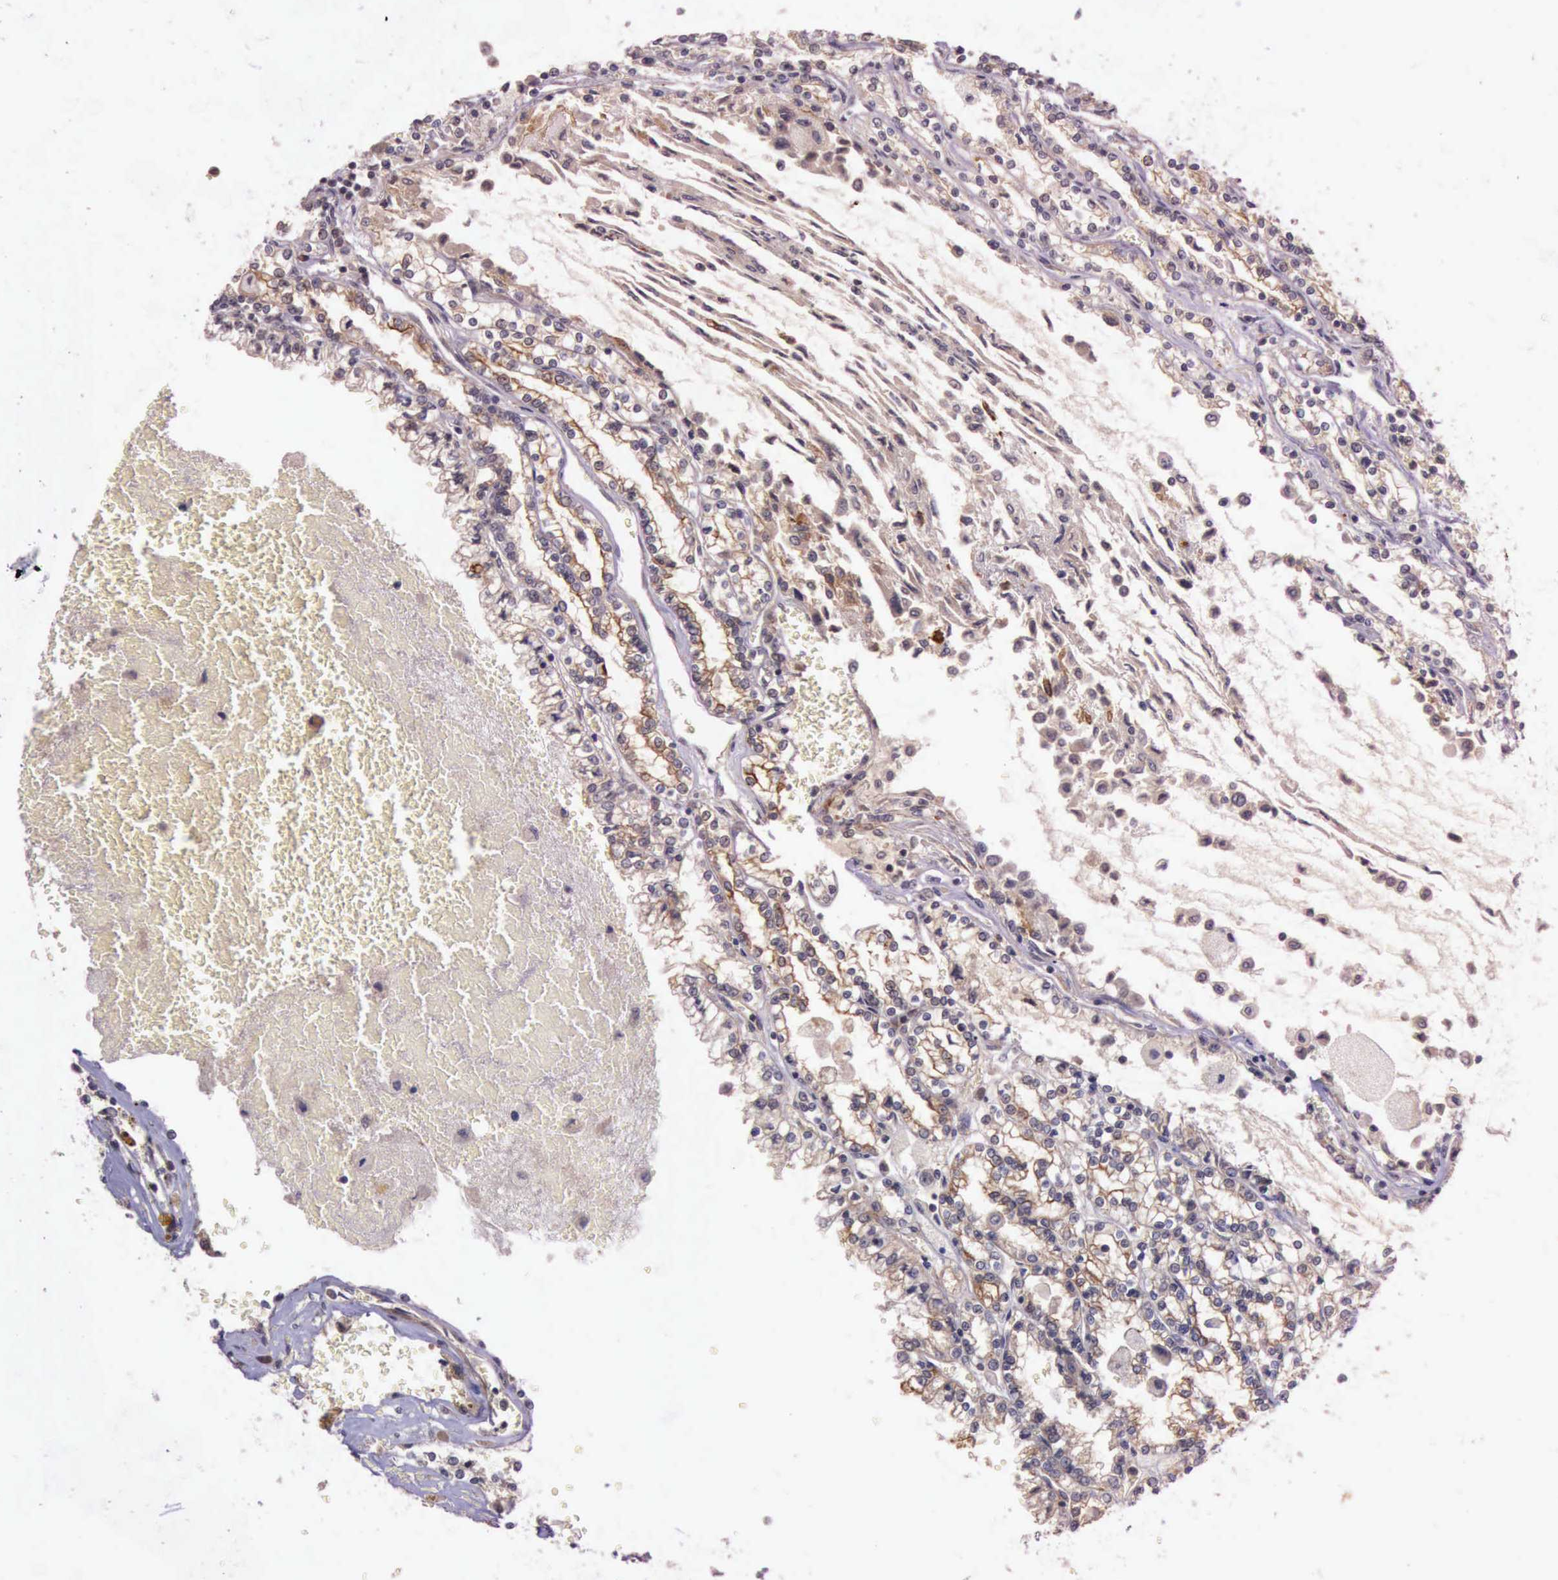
{"staining": {"intensity": "moderate", "quantity": "25%-75%", "location": "cytoplasmic/membranous"}, "tissue": "renal cancer", "cell_type": "Tumor cells", "image_type": "cancer", "snomed": [{"axis": "morphology", "description": "Adenocarcinoma, NOS"}, {"axis": "topography", "description": "Kidney"}], "caption": "Protein staining of renal cancer (adenocarcinoma) tissue exhibits moderate cytoplasmic/membranous expression in about 25%-75% of tumor cells.", "gene": "PRICKLE3", "patient": {"sex": "female", "age": 56}}